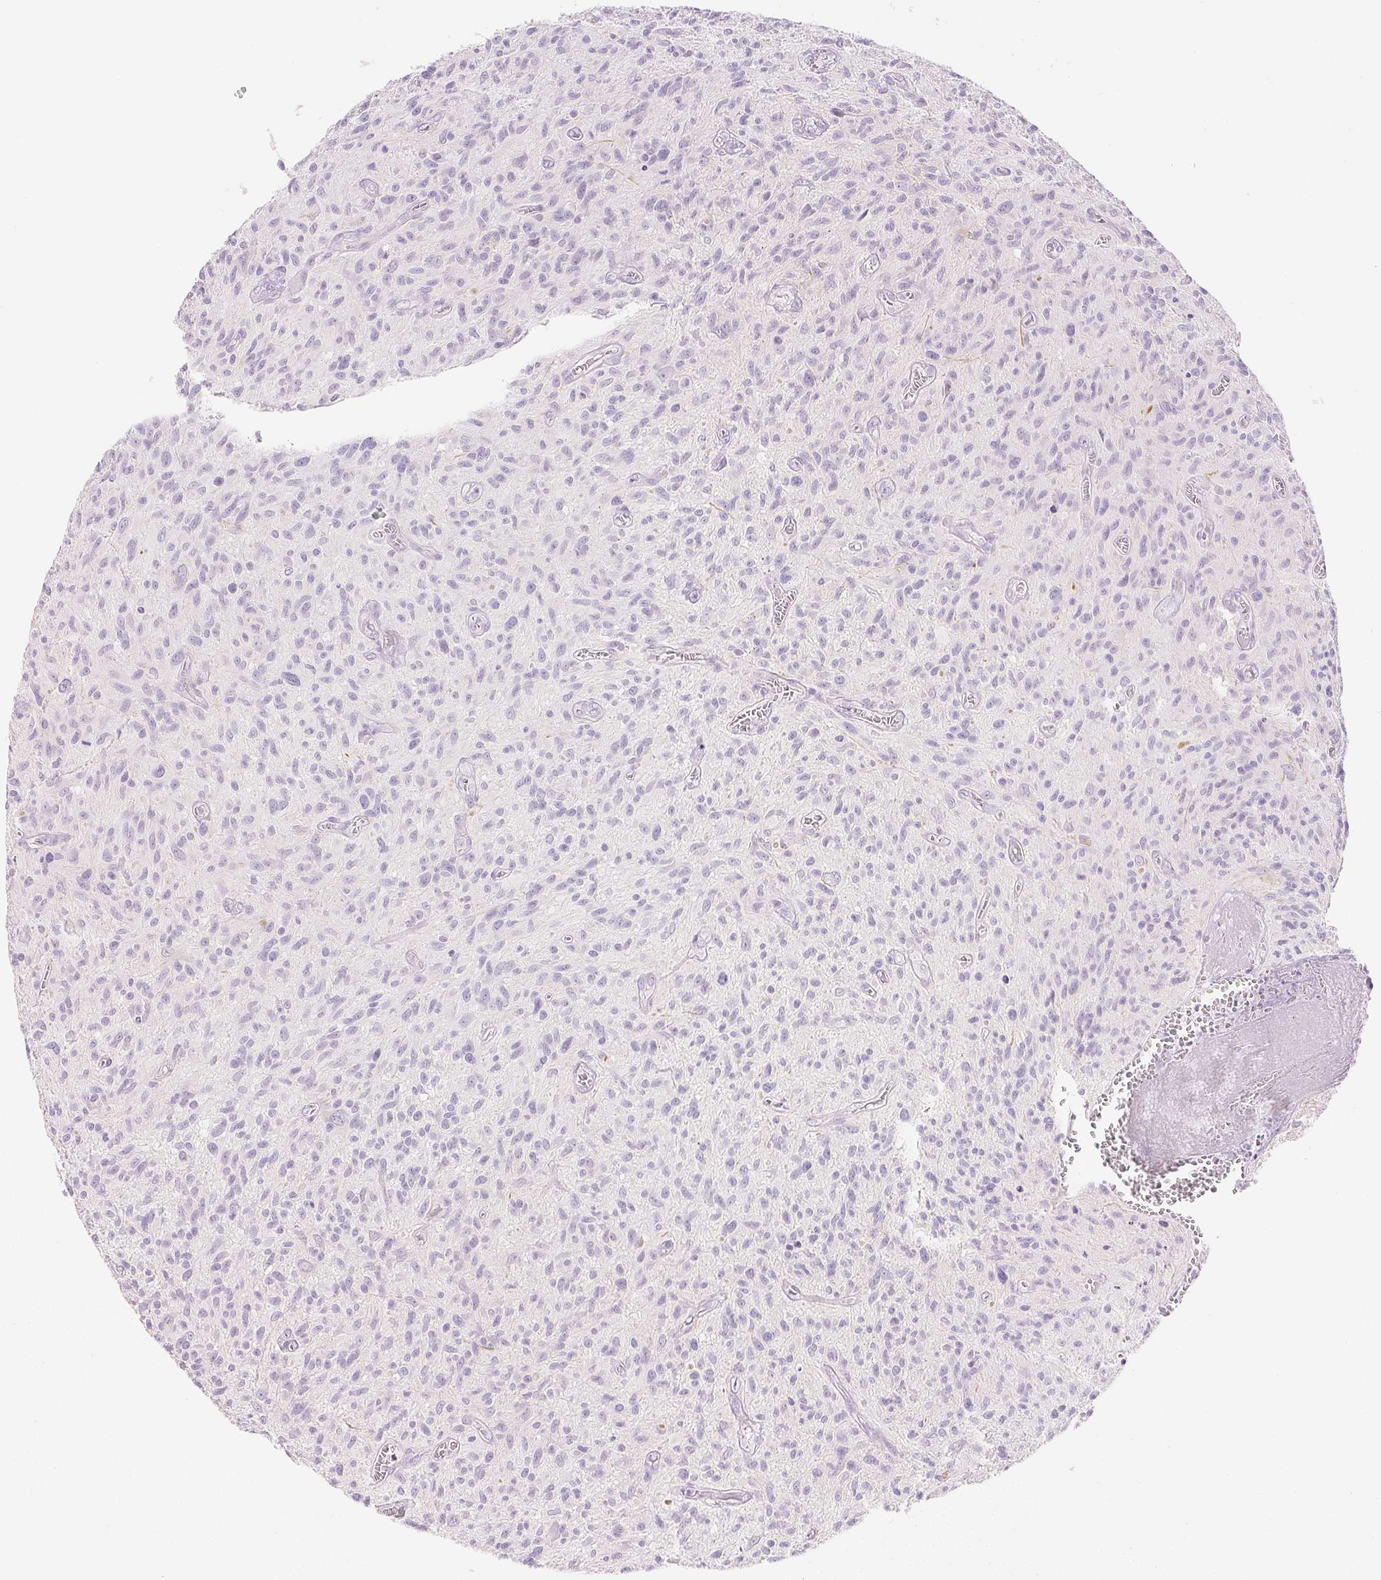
{"staining": {"intensity": "negative", "quantity": "none", "location": "none"}, "tissue": "glioma", "cell_type": "Tumor cells", "image_type": "cancer", "snomed": [{"axis": "morphology", "description": "Glioma, malignant, High grade"}, {"axis": "topography", "description": "Brain"}], "caption": "Tumor cells show no significant protein staining in glioma.", "gene": "KCNE2", "patient": {"sex": "male", "age": 75}}